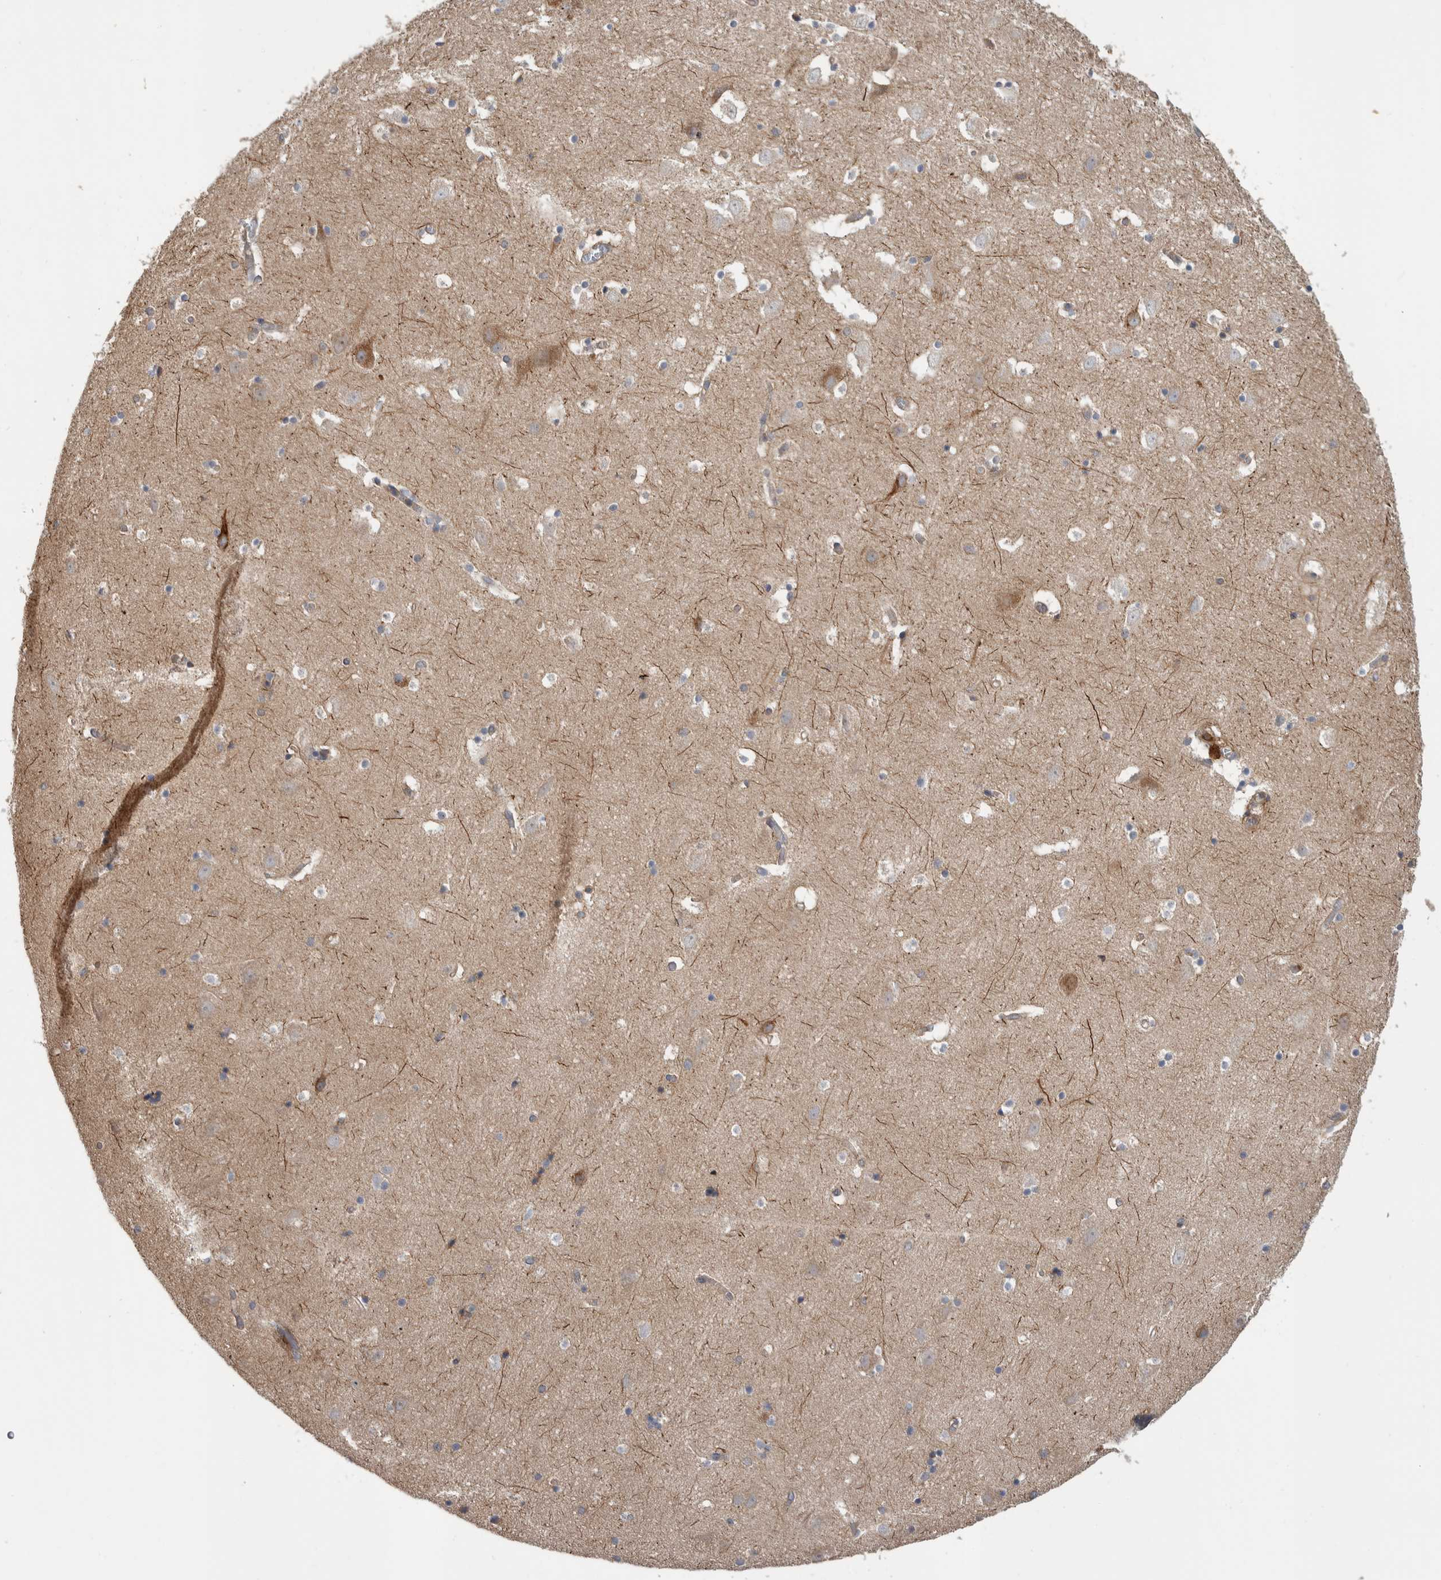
{"staining": {"intensity": "negative", "quantity": "none", "location": "none"}, "tissue": "hippocampus", "cell_type": "Glial cells", "image_type": "normal", "snomed": [{"axis": "morphology", "description": "Normal tissue, NOS"}, {"axis": "topography", "description": "Hippocampus"}], "caption": "A photomicrograph of human hippocampus is negative for staining in glial cells. (DAB (3,3'-diaminobenzidine) immunohistochemistry (IHC), high magnification).", "gene": "SDCBP", "patient": {"sex": "male", "age": 45}}